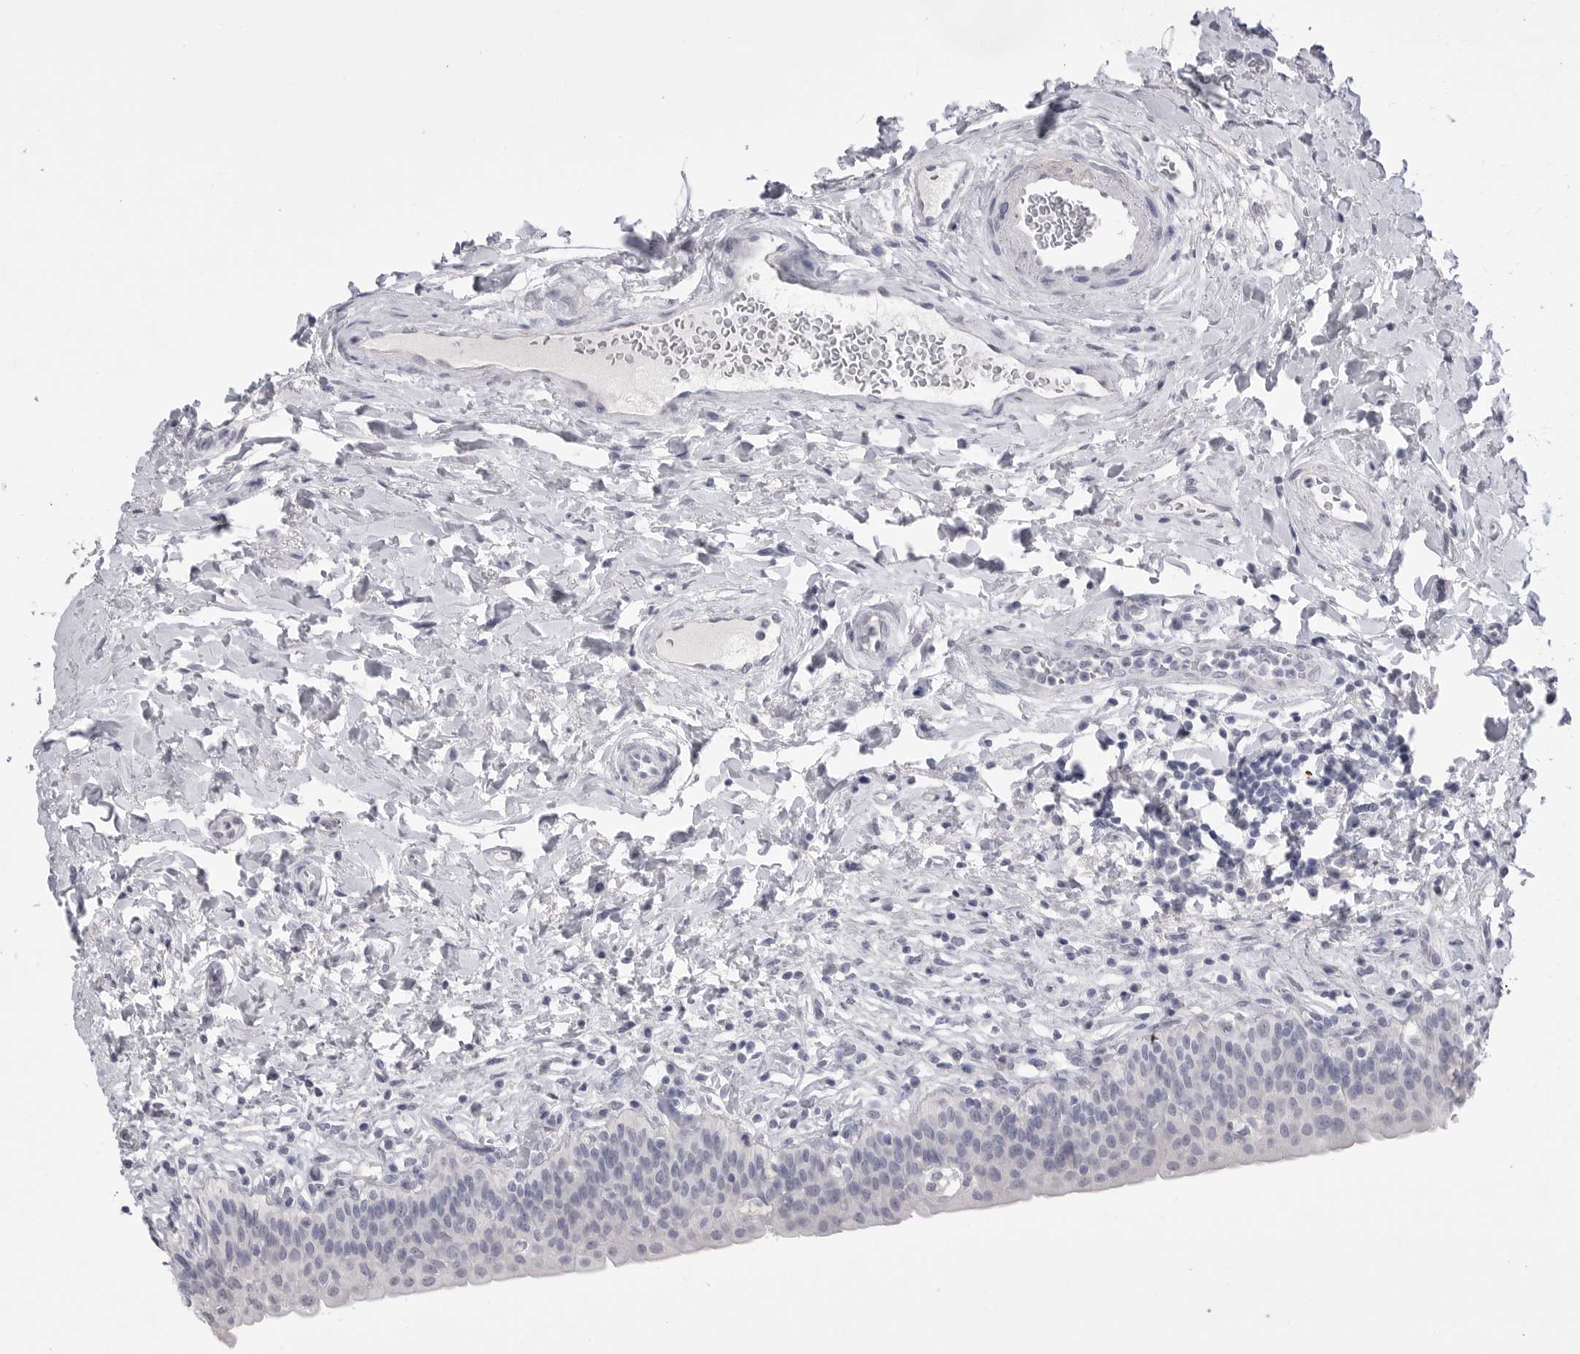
{"staining": {"intensity": "negative", "quantity": "none", "location": "none"}, "tissue": "urinary bladder", "cell_type": "Urothelial cells", "image_type": "normal", "snomed": [{"axis": "morphology", "description": "Normal tissue, NOS"}, {"axis": "topography", "description": "Urinary bladder"}], "caption": "Immunohistochemistry (IHC) image of unremarkable urinary bladder: human urinary bladder stained with DAB reveals no significant protein staining in urothelial cells.", "gene": "CPB1", "patient": {"sex": "male", "age": 83}}